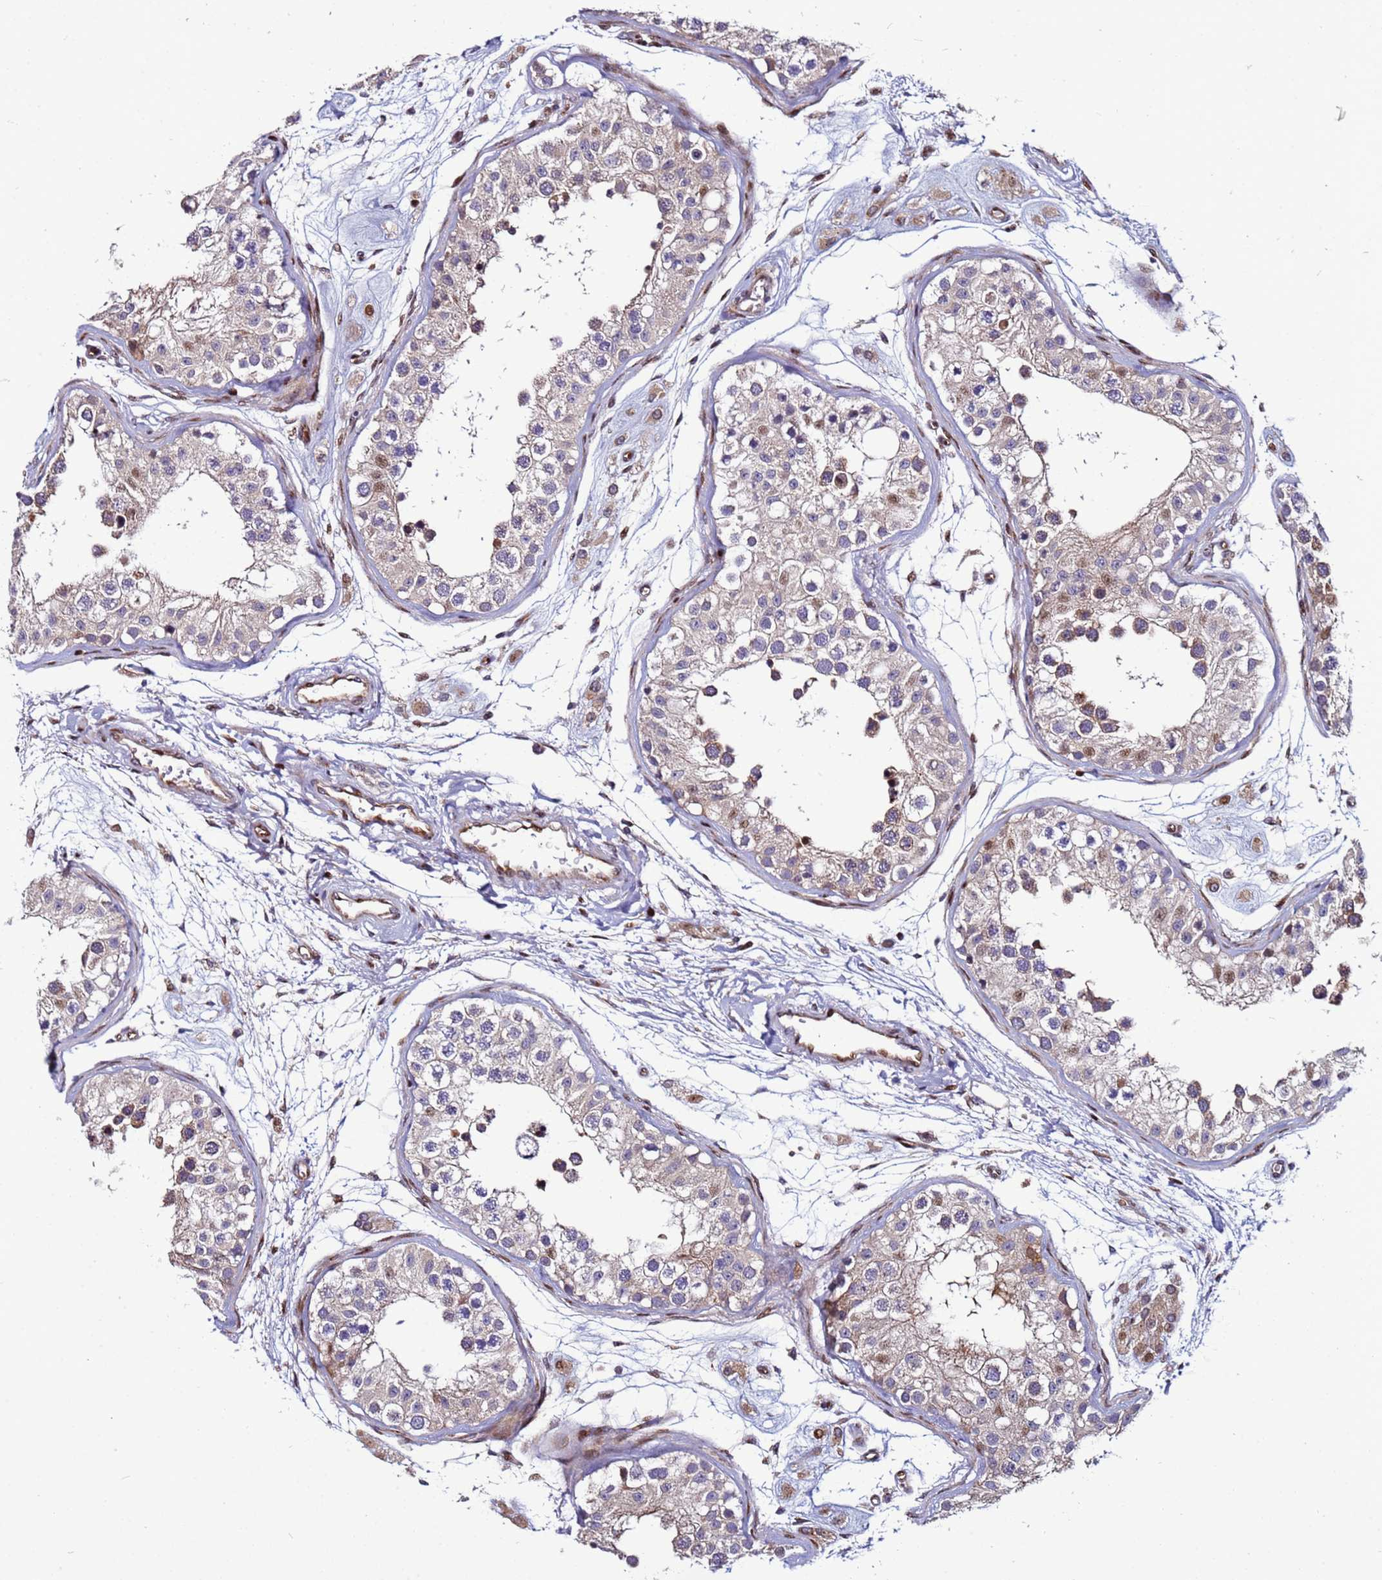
{"staining": {"intensity": "moderate", "quantity": "25%-75%", "location": "cytoplasmic/membranous"}, "tissue": "testis", "cell_type": "Cells in seminiferous ducts", "image_type": "normal", "snomed": [{"axis": "morphology", "description": "Normal tissue, NOS"}, {"axis": "morphology", "description": "Adenocarcinoma, metastatic, NOS"}, {"axis": "topography", "description": "Testis"}], "caption": "Protein positivity by IHC exhibits moderate cytoplasmic/membranous staining in approximately 25%-75% of cells in seminiferous ducts in benign testis.", "gene": "WBP11", "patient": {"sex": "male", "age": 26}}